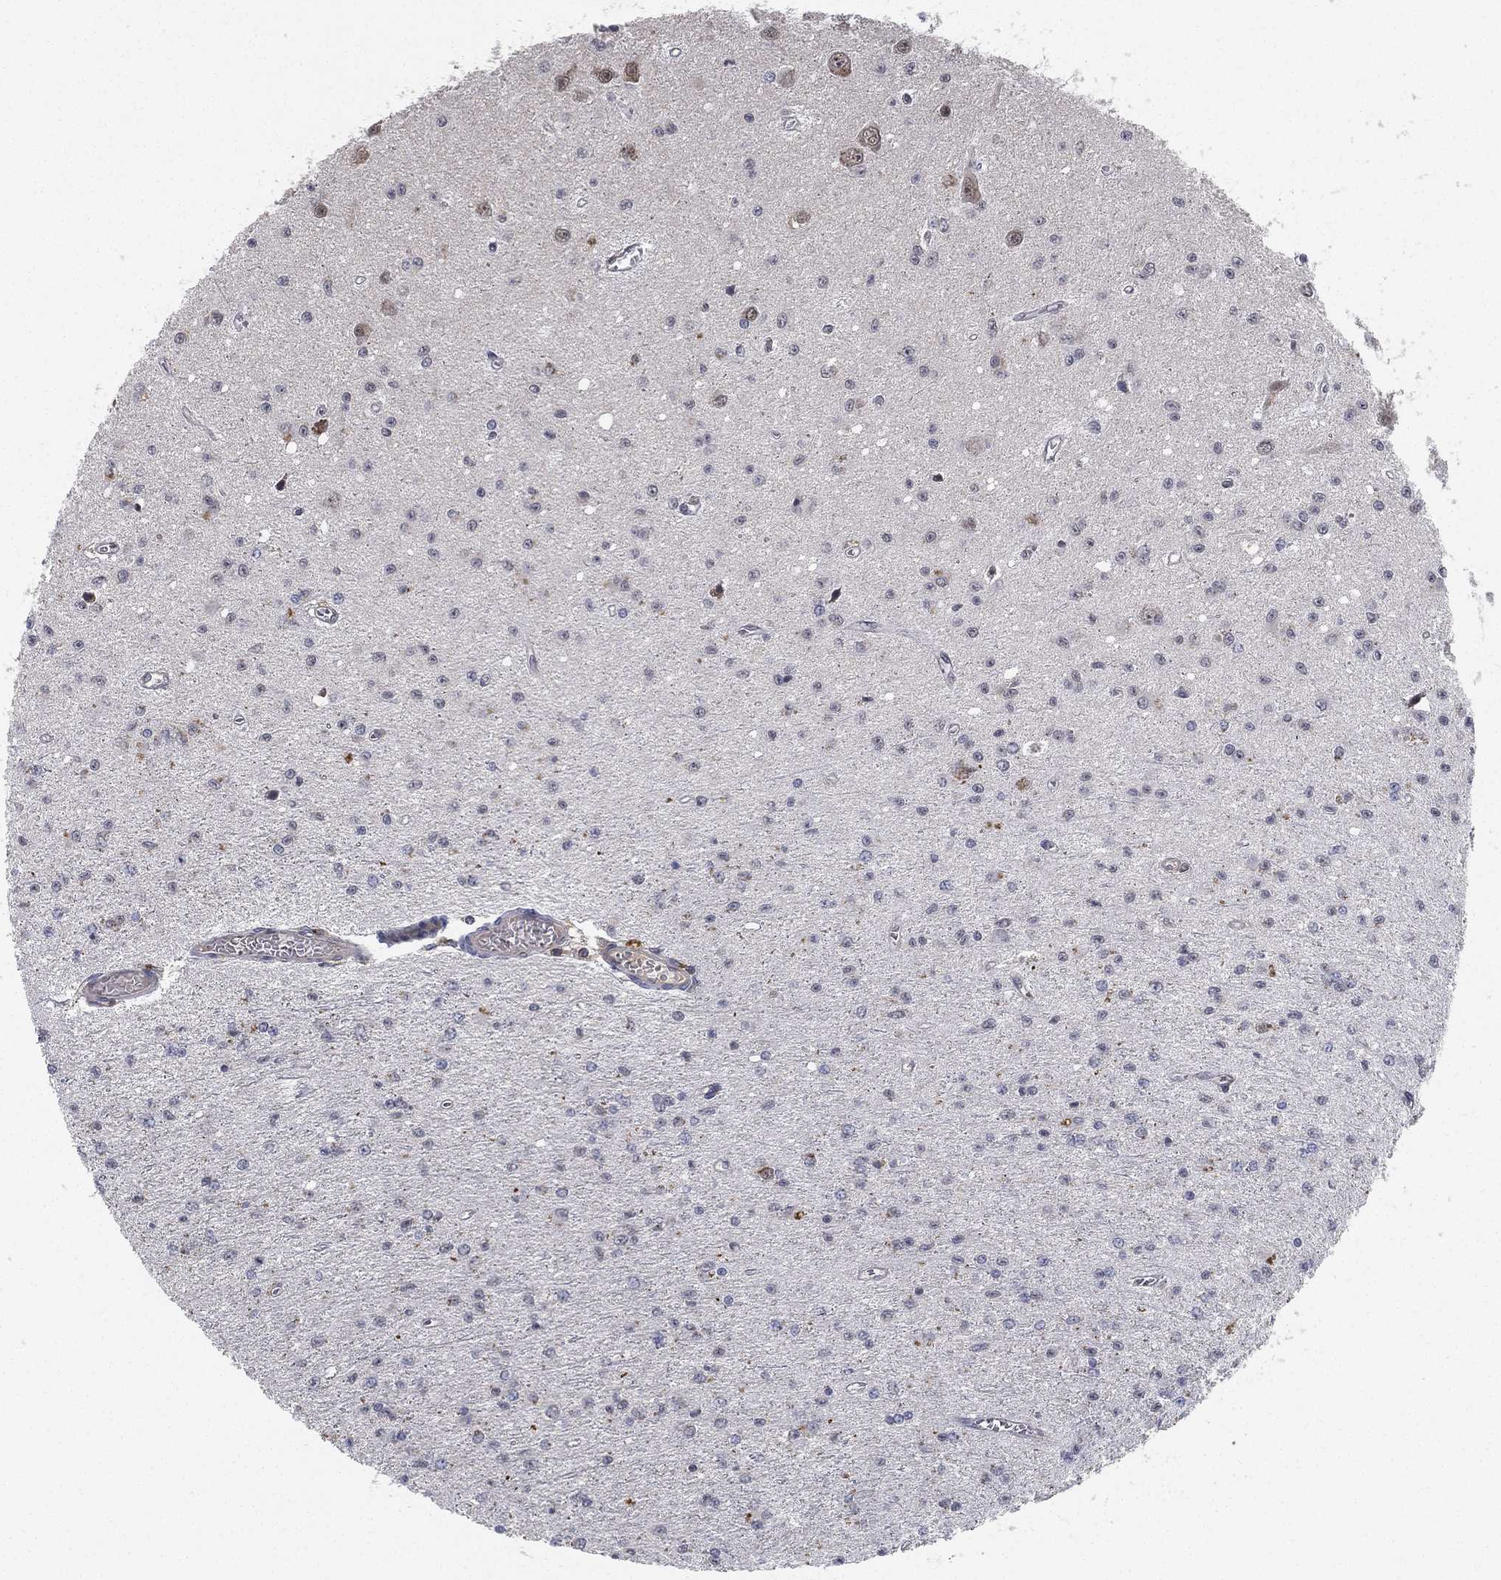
{"staining": {"intensity": "negative", "quantity": "none", "location": "none"}, "tissue": "glioma", "cell_type": "Tumor cells", "image_type": "cancer", "snomed": [{"axis": "morphology", "description": "Glioma, malignant, Low grade"}, {"axis": "topography", "description": "Brain"}], "caption": "The image displays no significant positivity in tumor cells of malignant glioma (low-grade).", "gene": "CFAP251", "patient": {"sex": "female", "age": 45}}